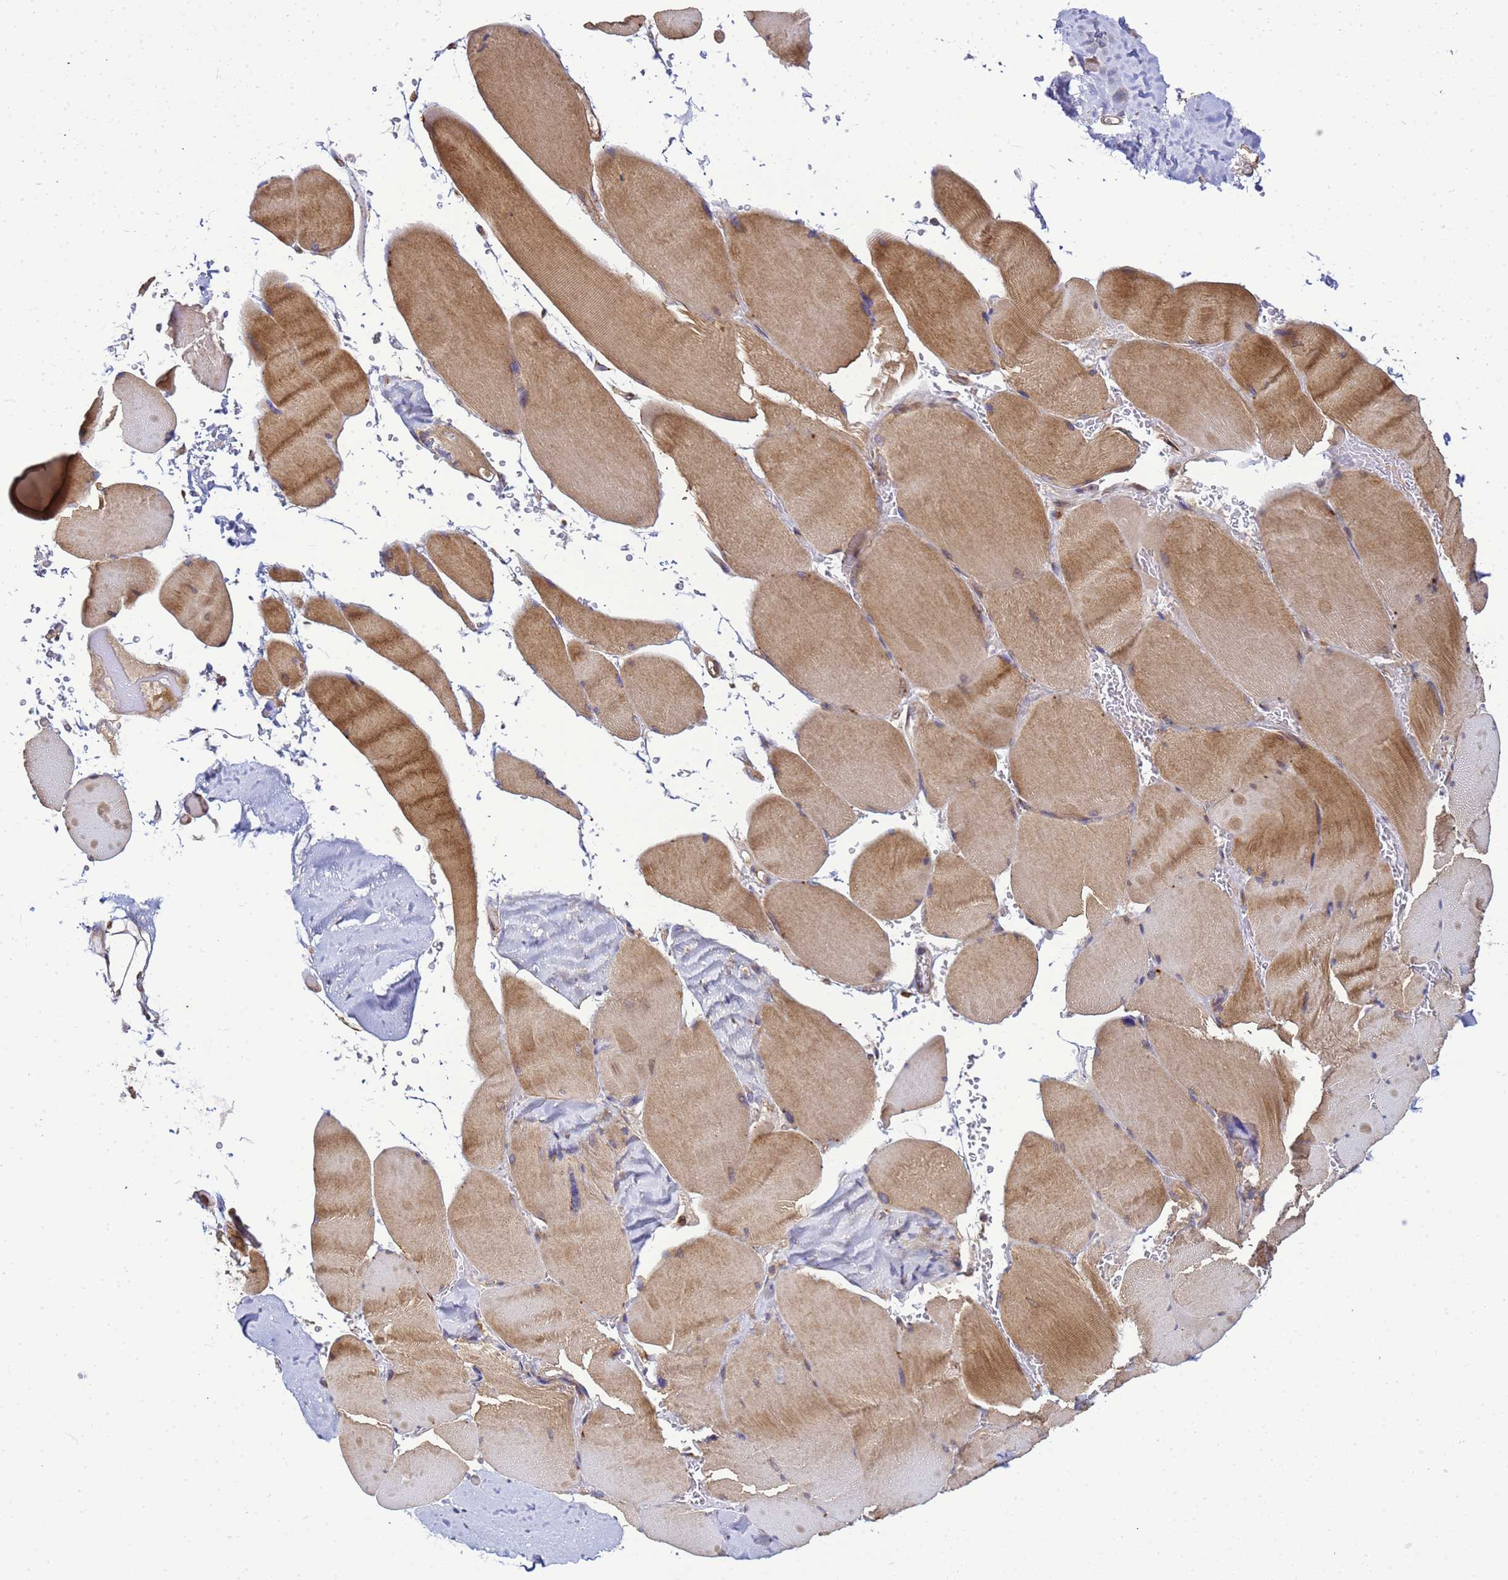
{"staining": {"intensity": "moderate", "quantity": ">75%", "location": "cytoplasmic/membranous"}, "tissue": "skeletal muscle", "cell_type": "Myocytes", "image_type": "normal", "snomed": [{"axis": "morphology", "description": "Normal tissue, NOS"}, {"axis": "topography", "description": "Skeletal muscle"}, {"axis": "topography", "description": "Head-Neck"}], "caption": "Immunohistochemical staining of unremarkable human skeletal muscle reveals medium levels of moderate cytoplasmic/membranous staining in about >75% of myocytes.", "gene": "BECN1", "patient": {"sex": "male", "age": 66}}